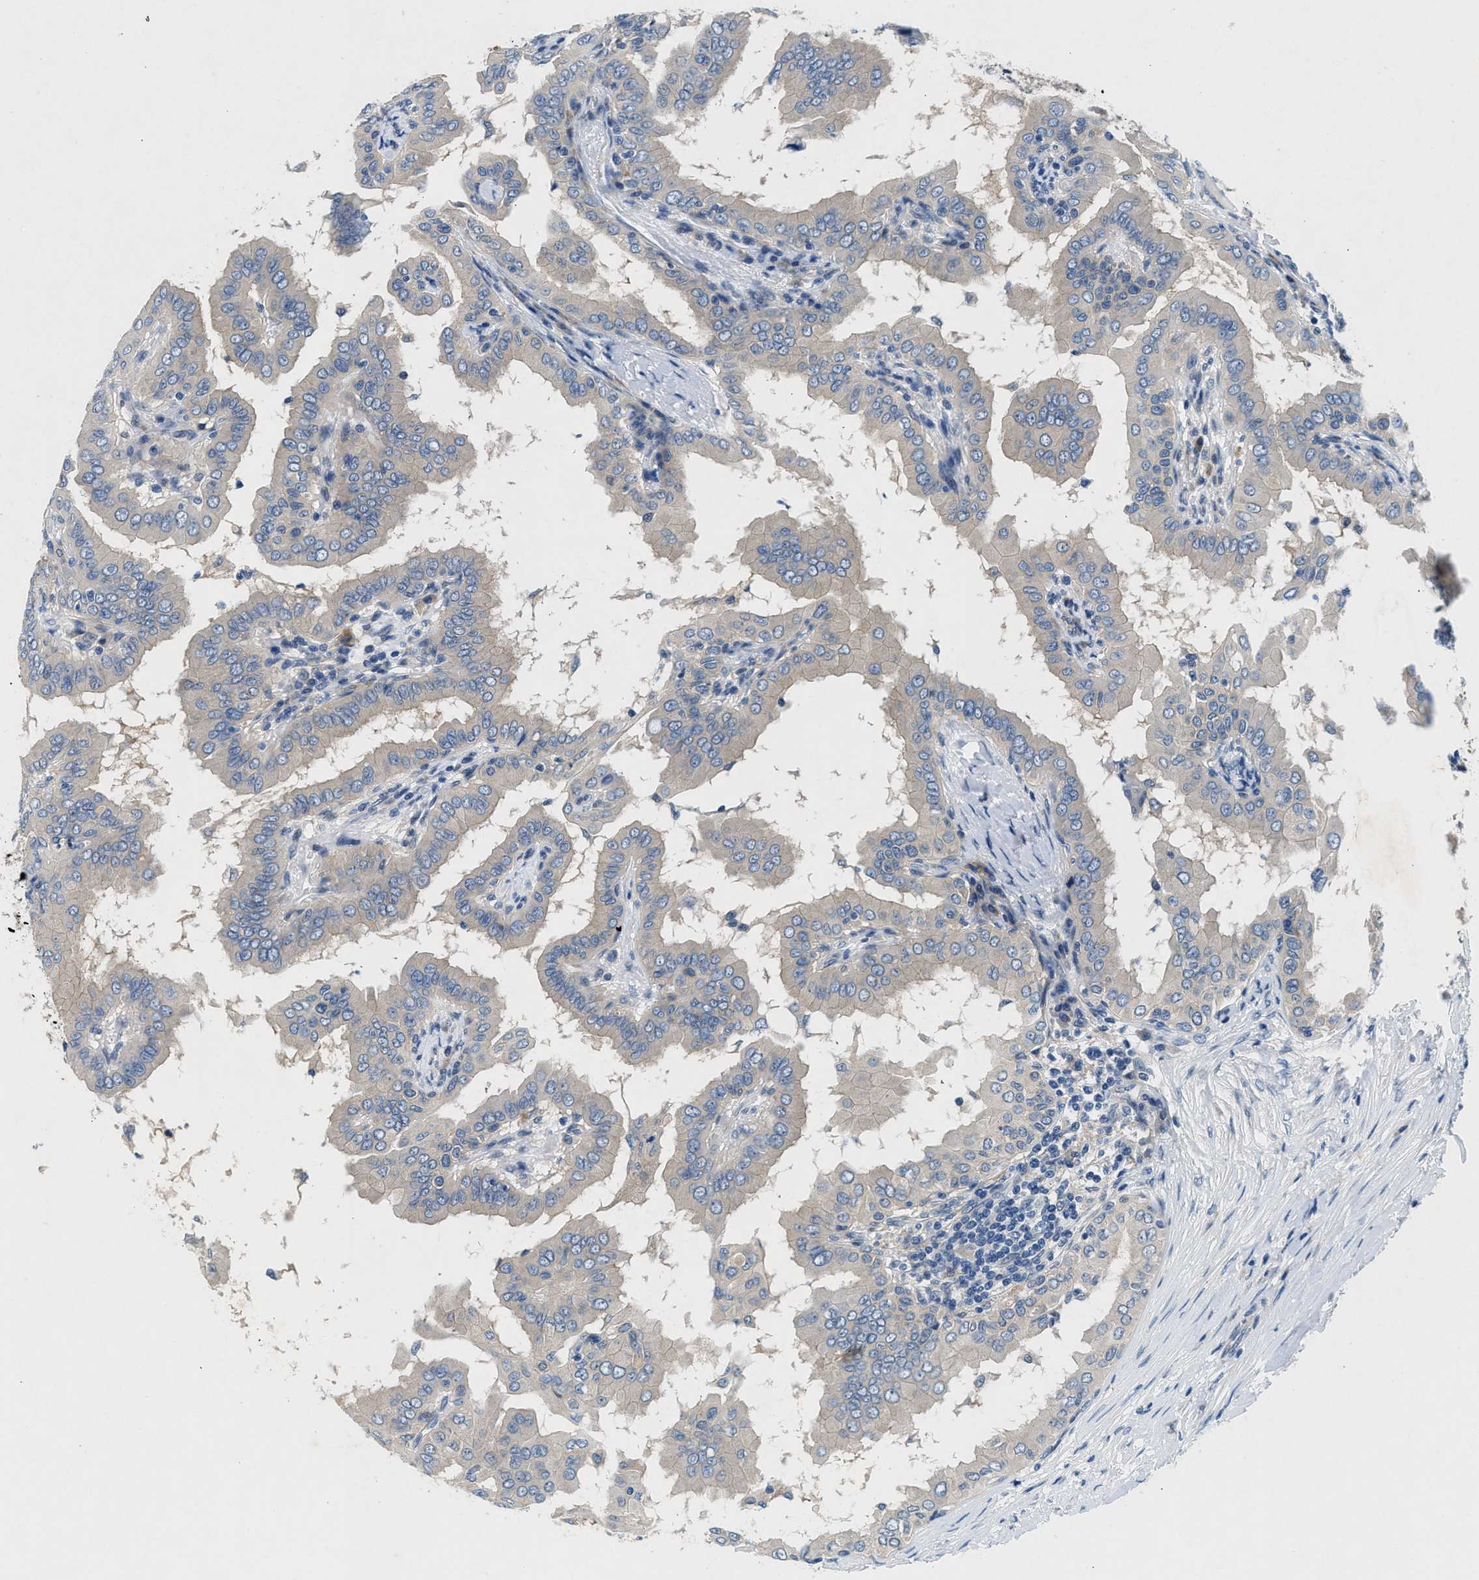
{"staining": {"intensity": "negative", "quantity": "none", "location": "none"}, "tissue": "thyroid cancer", "cell_type": "Tumor cells", "image_type": "cancer", "snomed": [{"axis": "morphology", "description": "Papillary adenocarcinoma, NOS"}, {"axis": "topography", "description": "Thyroid gland"}], "caption": "IHC photomicrograph of neoplastic tissue: thyroid papillary adenocarcinoma stained with DAB (3,3'-diaminobenzidine) demonstrates no significant protein staining in tumor cells.", "gene": "COPS2", "patient": {"sex": "male", "age": 33}}